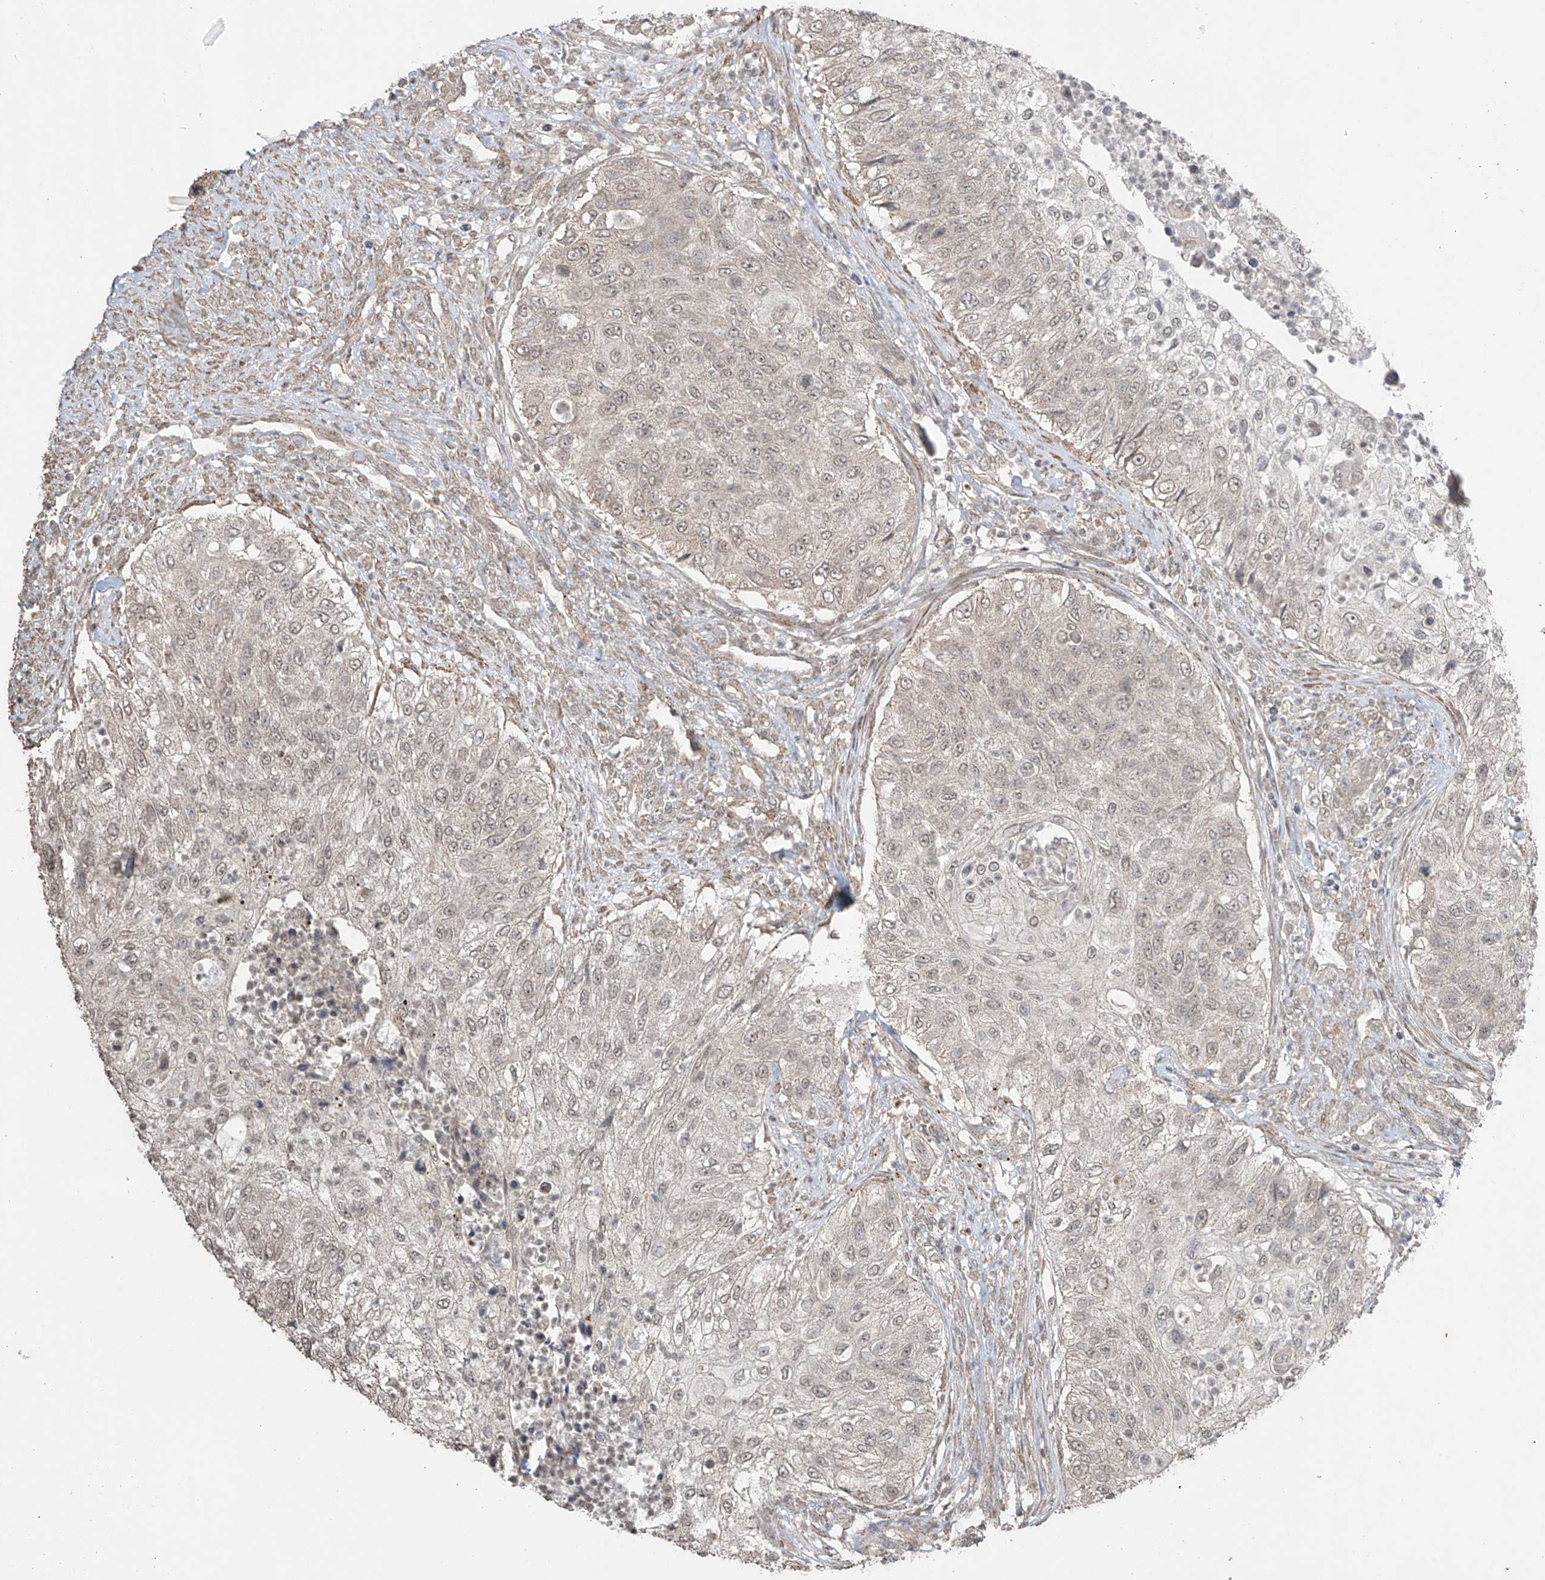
{"staining": {"intensity": "weak", "quantity": "25%-75%", "location": "nuclear"}, "tissue": "urothelial cancer", "cell_type": "Tumor cells", "image_type": "cancer", "snomed": [{"axis": "morphology", "description": "Urothelial carcinoma, High grade"}, {"axis": "topography", "description": "Urinary bladder"}], "caption": "Immunohistochemistry (IHC) image of human urothelial cancer stained for a protein (brown), which displays low levels of weak nuclear positivity in approximately 25%-75% of tumor cells.", "gene": "TTLL5", "patient": {"sex": "female", "age": 60}}